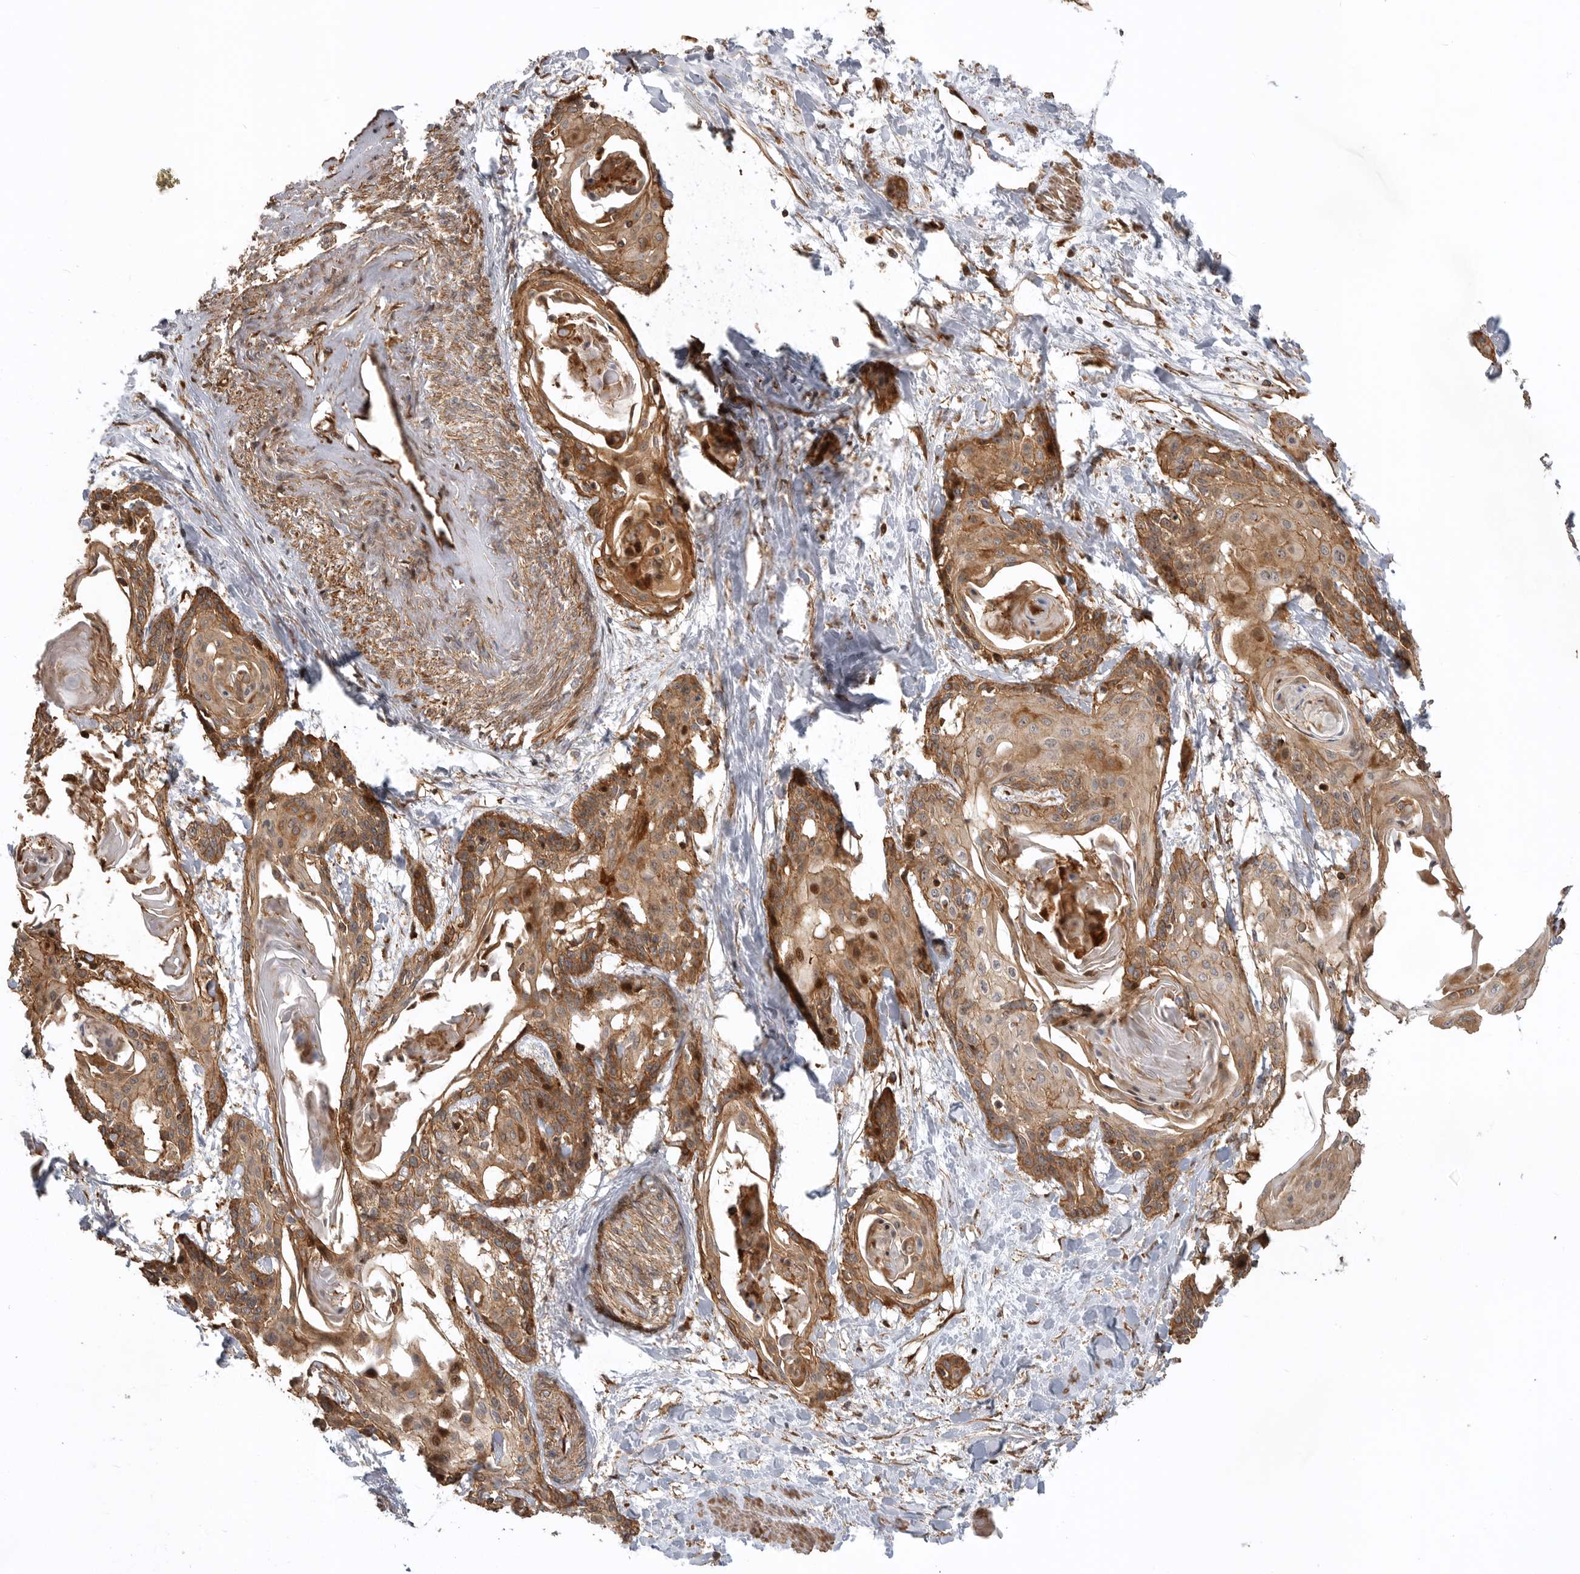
{"staining": {"intensity": "moderate", "quantity": ">75%", "location": "cytoplasmic/membranous"}, "tissue": "cervical cancer", "cell_type": "Tumor cells", "image_type": "cancer", "snomed": [{"axis": "morphology", "description": "Squamous cell carcinoma, NOS"}, {"axis": "topography", "description": "Cervix"}], "caption": "Cervical cancer stained with DAB (3,3'-diaminobenzidine) IHC shows medium levels of moderate cytoplasmic/membranous positivity in about >75% of tumor cells.", "gene": "GPATCH2", "patient": {"sex": "female", "age": 57}}